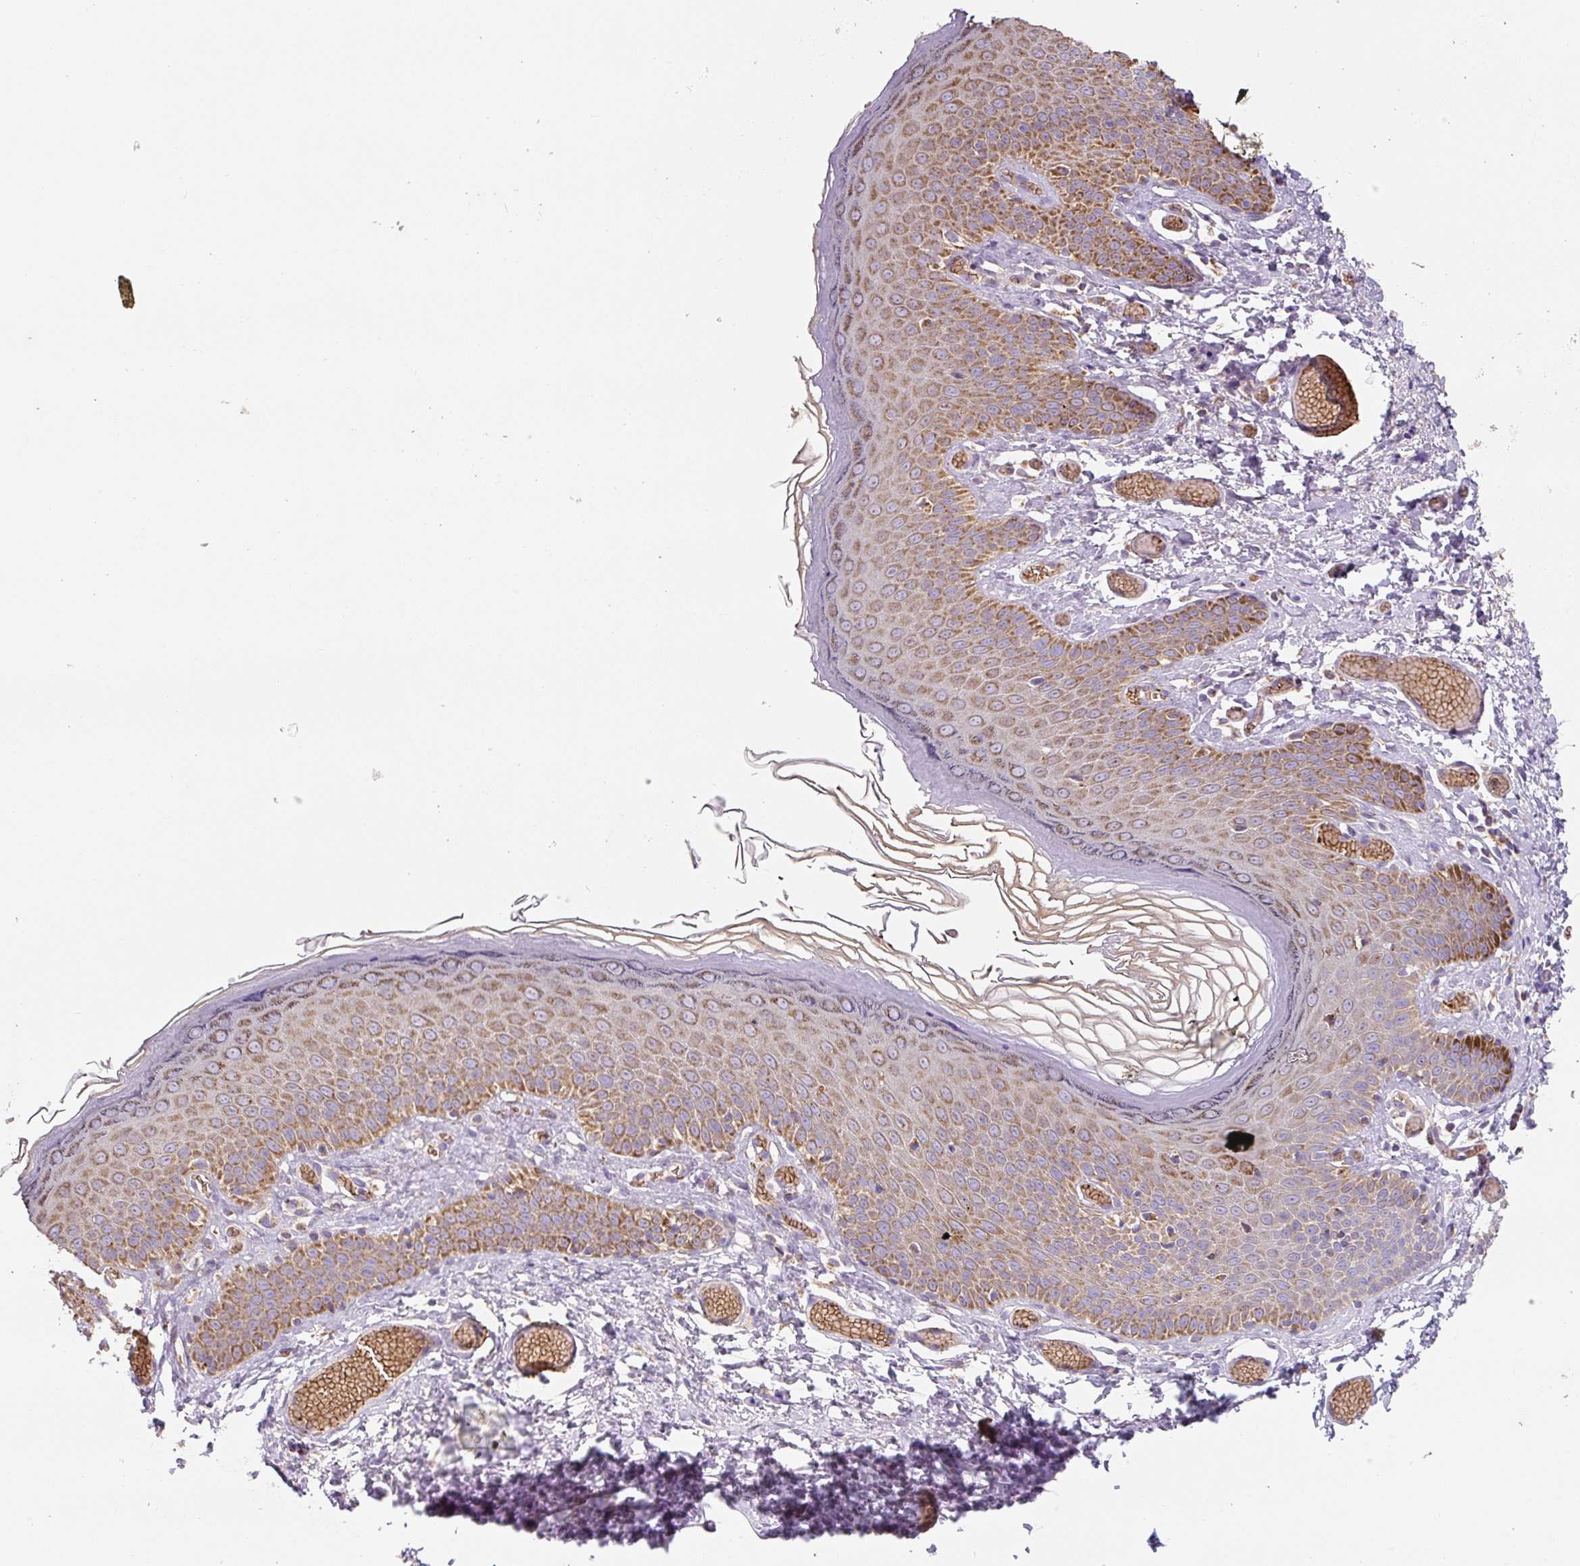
{"staining": {"intensity": "moderate", "quantity": ">75%", "location": "cytoplasmic/membranous"}, "tissue": "skin", "cell_type": "Epidermal cells", "image_type": "normal", "snomed": [{"axis": "morphology", "description": "Normal tissue, NOS"}, {"axis": "topography", "description": "Anal"}], "caption": "DAB (3,3'-diaminobenzidine) immunohistochemical staining of benign skin displays moderate cytoplasmic/membranous protein expression in about >75% of epidermal cells. (DAB (3,3'-diaminobenzidine) IHC, brown staining for protein, blue staining for nuclei).", "gene": "MT", "patient": {"sex": "female", "age": 40}}